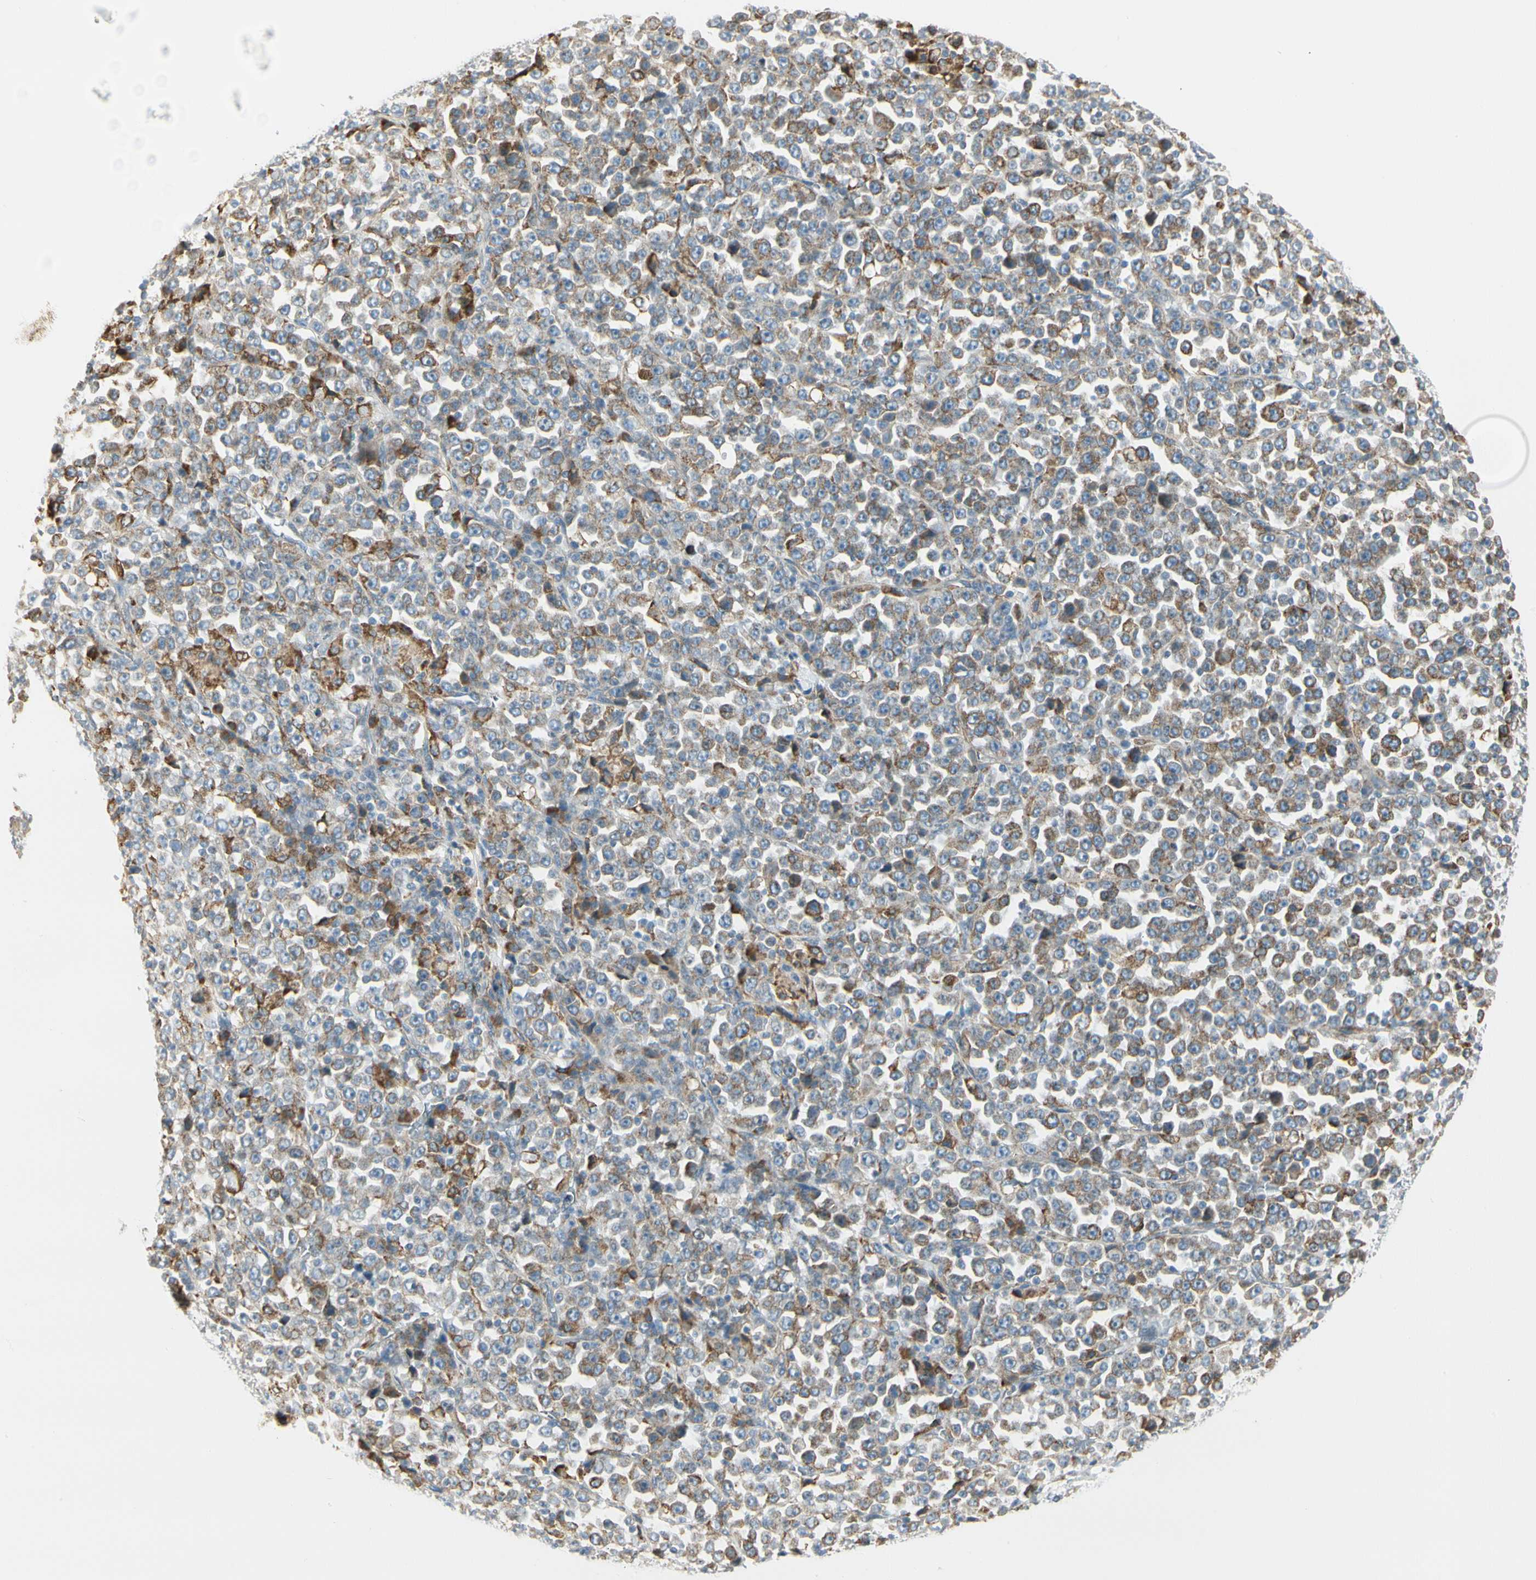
{"staining": {"intensity": "weak", "quantity": "<25%", "location": "cytoplasmic/membranous"}, "tissue": "stomach cancer", "cell_type": "Tumor cells", "image_type": "cancer", "snomed": [{"axis": "morphology", "description": "Normal tissue, NOS"}, {"axis": "morphology", "description": "Adenocarcinoma, NOS"}, {"axis": "topography", "description": "Stomach, upper"}, {"axis": "topography", "description": "Stomach"}], "caption": "This photomicrograph is of stomach cancer stained with immunohistochemistry (IHC) to label a protein in brown with the nuclei are counter-stained blue. There is no expression in tumor cells. Brightfield microscopy of immunohistochemistry stained with DAB (brown) and hematoxylin (blue), captured at high magnification.", "gene": "TNFSF11", "patient": {"sex": "male", "age": 59}}